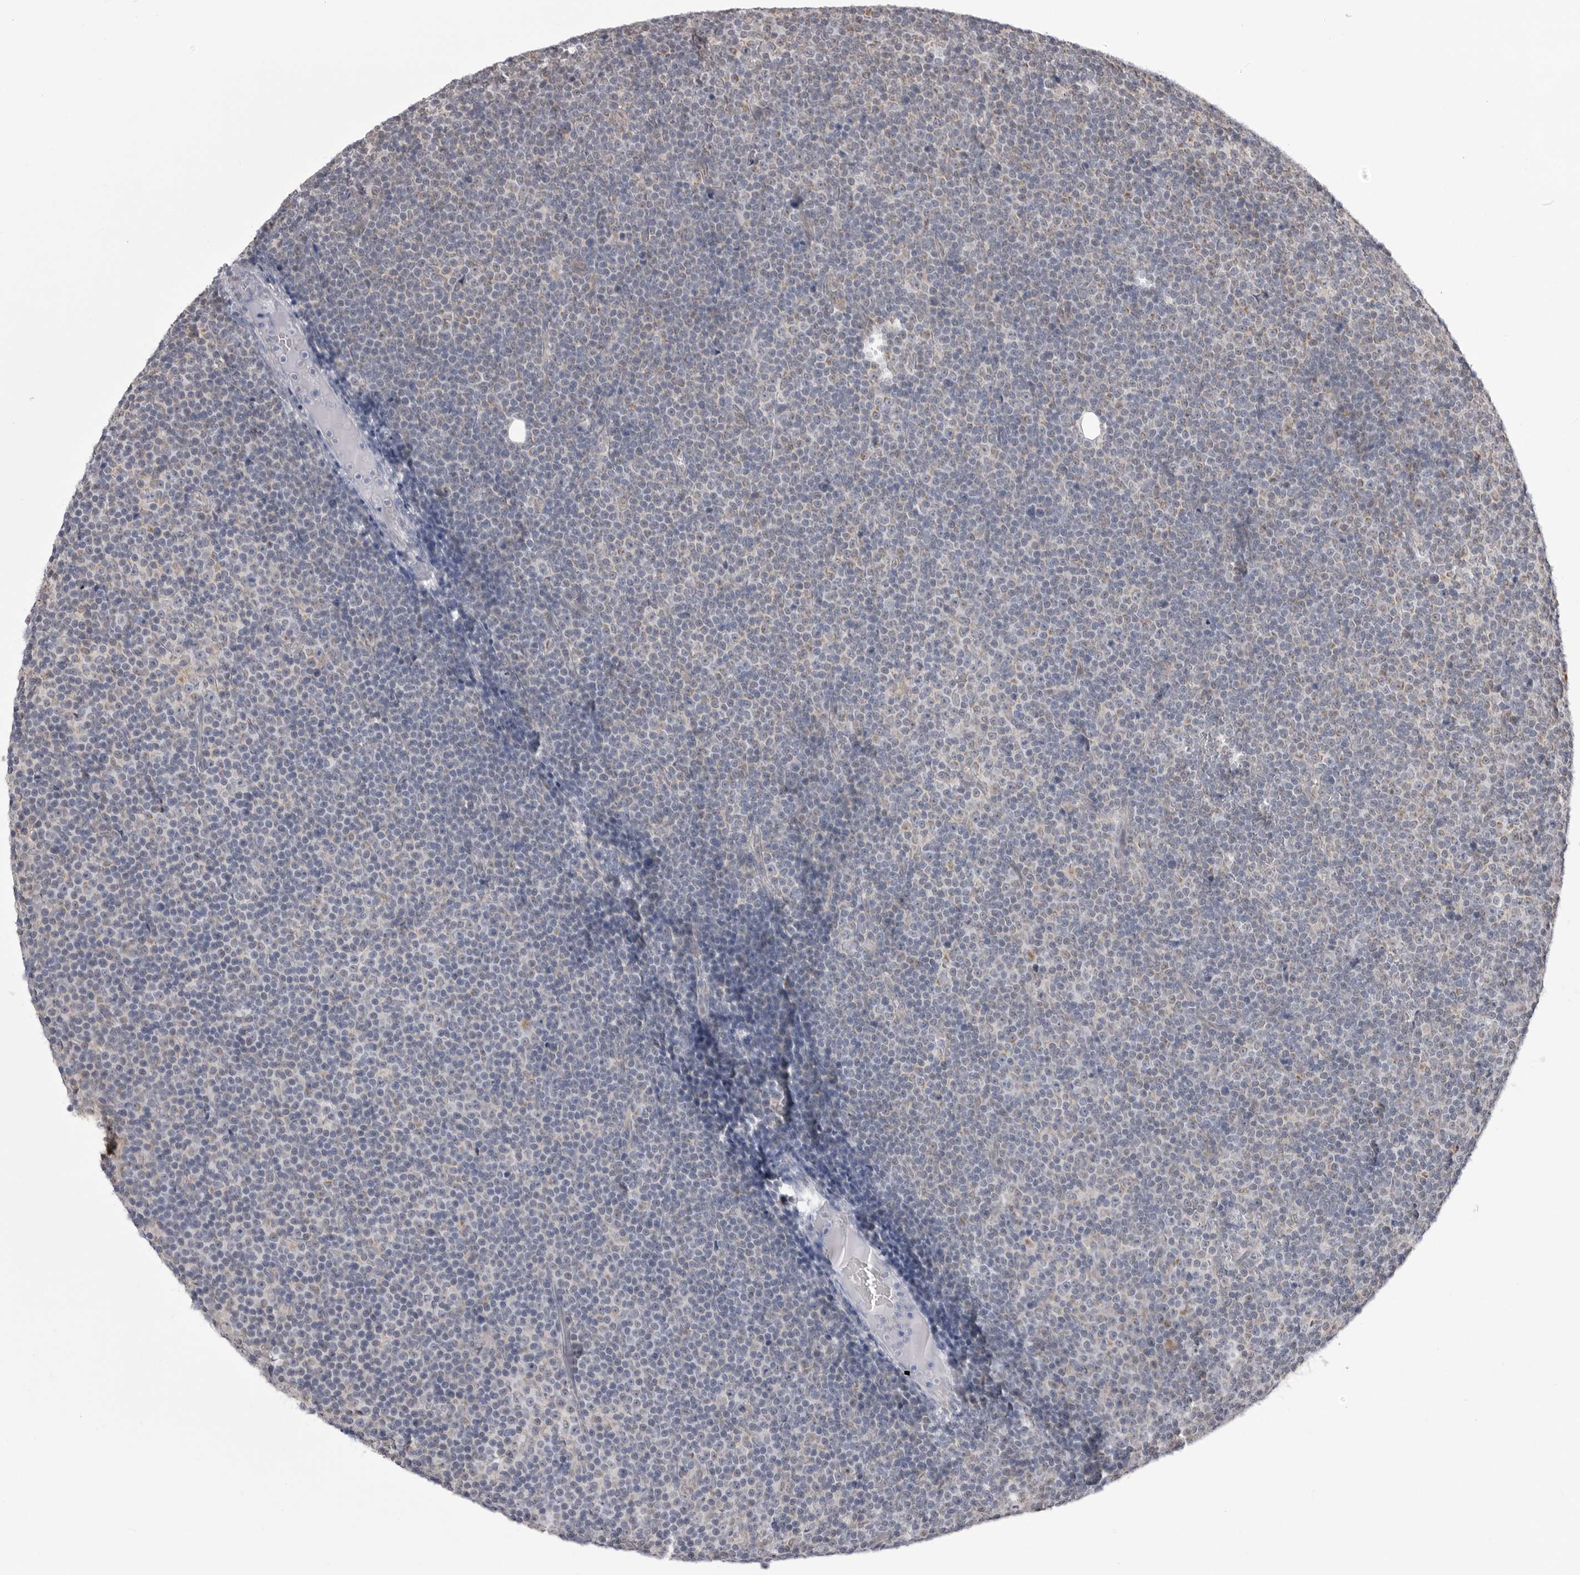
{"staining": {"intensity": "negative", "quantity": "none", "location": "none"}, "tissue": "lymphoma", "cell_type": "Tumor cells", "image_type": "cancer", "snomed": [{"axis": "morphology", "description": "Malignant lymphoma, non-Hodgkin's type, Low grade"}, {"axis": "topography", "description": "Lymph node"}], "caption": "IHC micrograph of neoplastic tissue: human lymphoma stained with DAB demonstrates no significant protein staining in tumor cells.", "gene": "FH", "patient": {"sex": "female", "age": 67}}